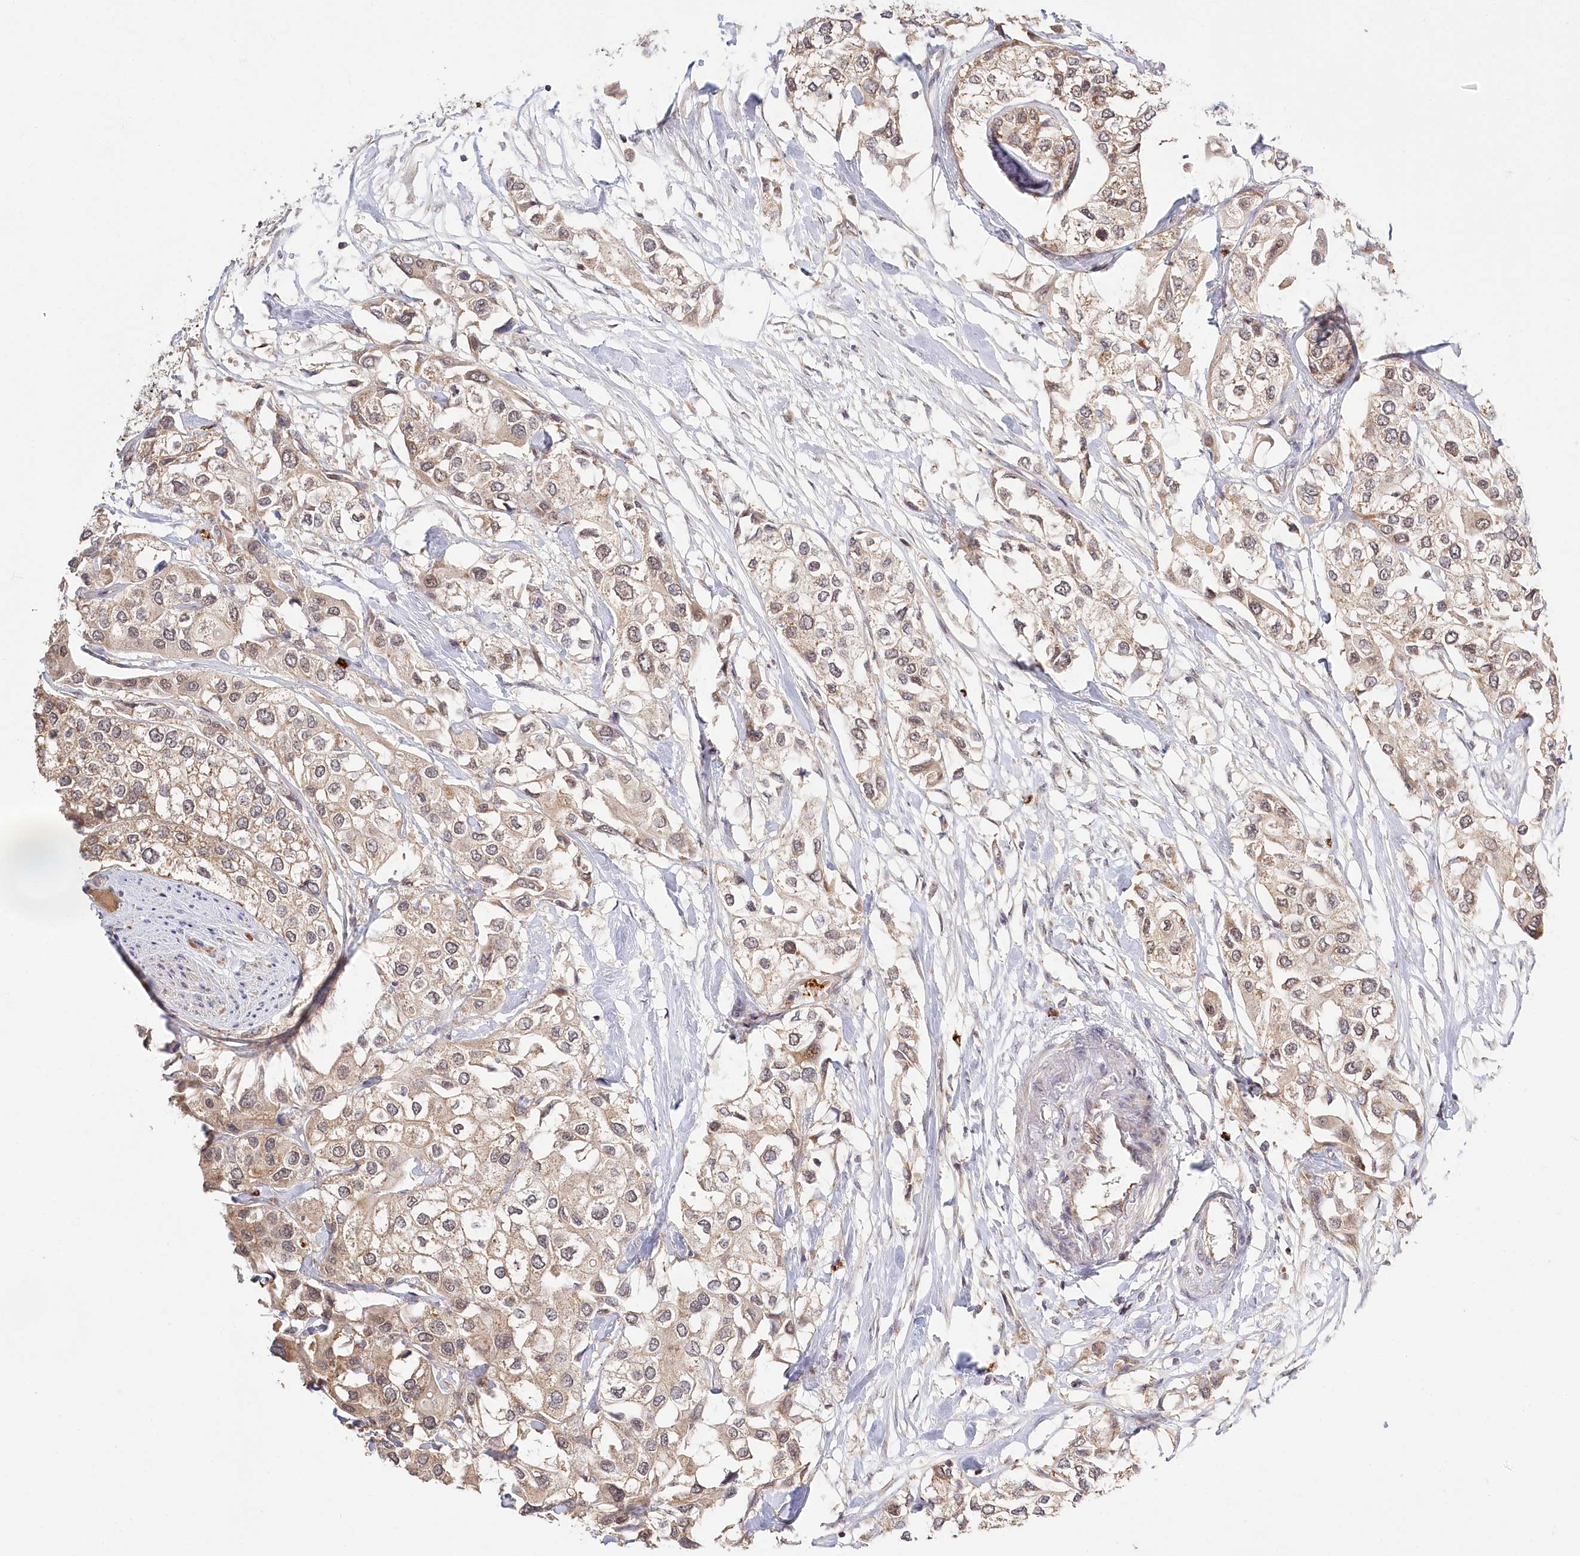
{"staining": {"intensity": "weak", "quantity": ">75%", "location": "cytoplasmic/membranous"}, "tissue": "urothelial cancer", "cell_type": "Tumor cells", "image_type": "cancer", "snomed": [{"axis": "morphology", "description": "Urothelial carcinoma, High grade"}, {"axis": "topography", "description": "Urinary bladder"}], "caption": "Immunohistochemistry of urothelial cancer exhibits low levels of weak cytoplasmic/membranous positivity in about >75% of tumor cells.", "gene": "RTN4IP1", "patient": {"sex": "male", "age": 64}}